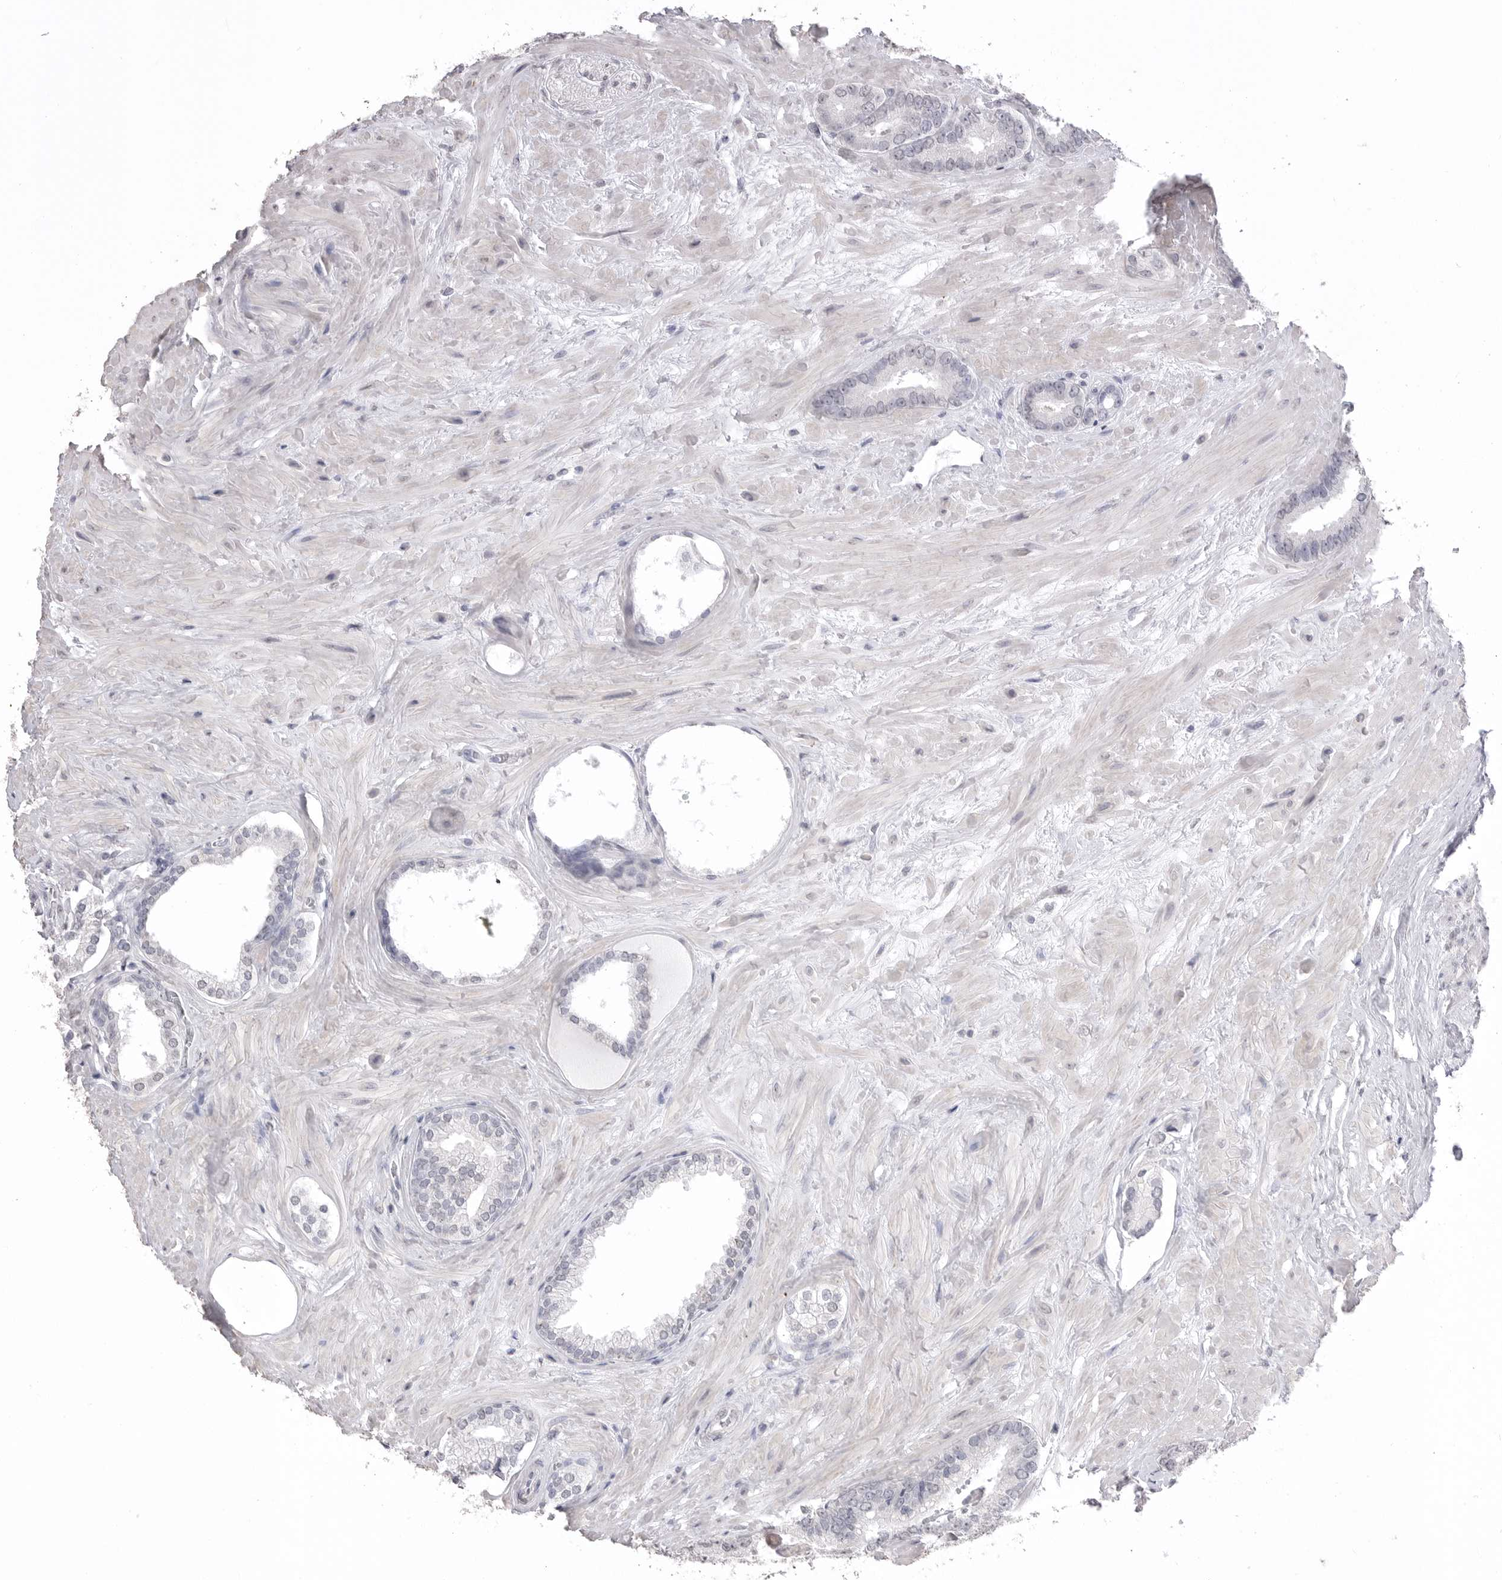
{"staining": {"intensity": "negative", "quantity": "none", "location": "none"}, "tissue": "prostate cancer", "cell_type": "Tumor cells", "image_type": "cancer", "snomed": [{"axis": "morphology", "description": "Adenocarcinoma, Low grade"}, {"axis": "topography", "description": "Prostate"}], "caption": "An image of human low-grade adenocarcinoma (prostate) is negative for staining in tumor cells.", "gene": "ICAM5", "patient": {"sex": "male", "age": 71}}